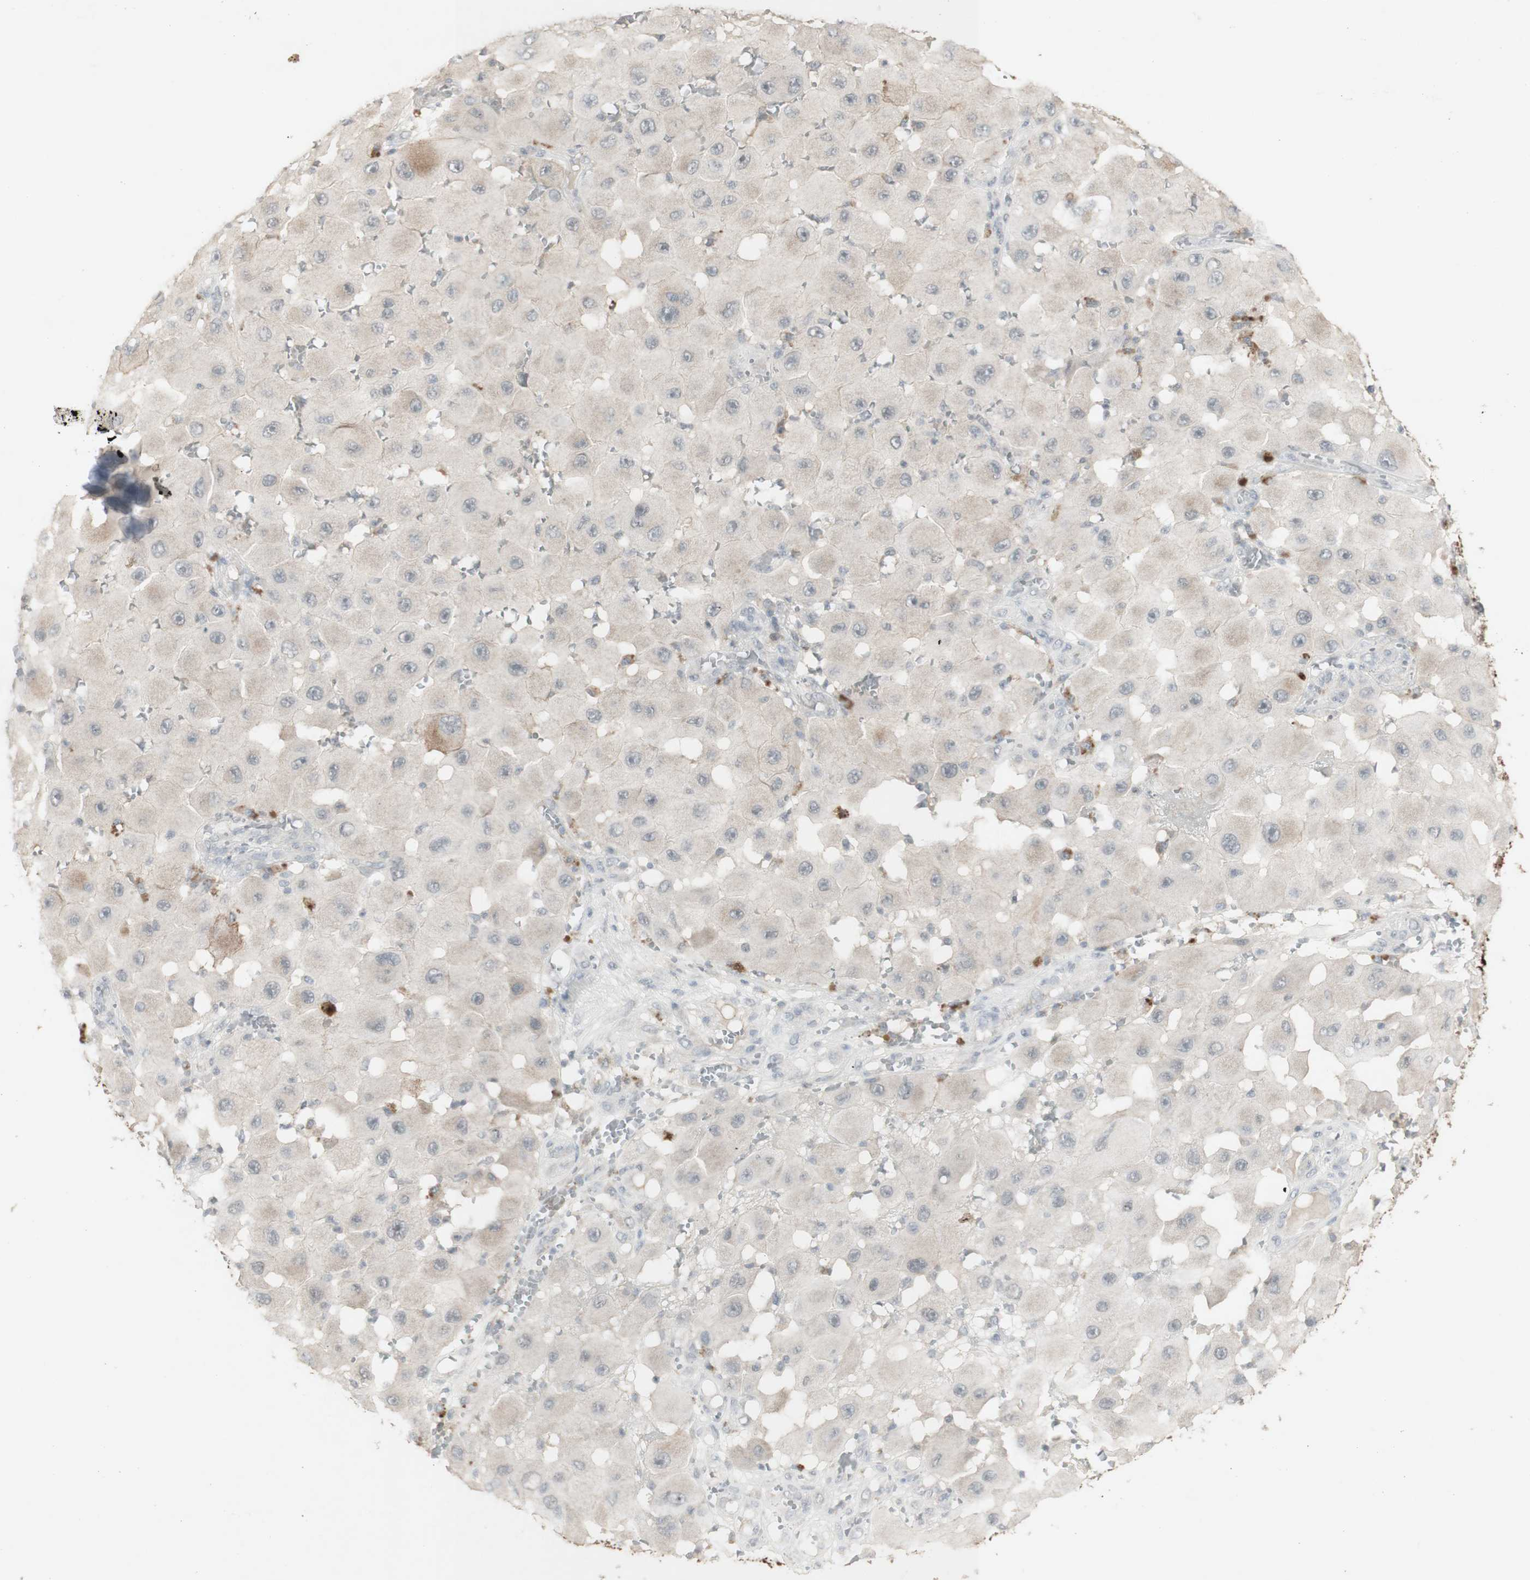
{"staining": {"intensity": "weak", "quantity": "<25%", "location": "cytoplasmic/membranous"}, "tissue": "melanoma", "cell_type": "Tumor cells", "image_type": "cancer", "snomed": [{"axis": "morphology", "description": "Malignant melanoma, NOS"}, {"axis": "topography", "description": "Skin"}], "caption": "High magnification brightfield microscopy of melanoma stained with DAB (brown) and counterstained with hematoxylin (blue): tumor cells show no significant positivity.", "gene": "C1orf116", "patient": {"sex": "female", "age": 81}}